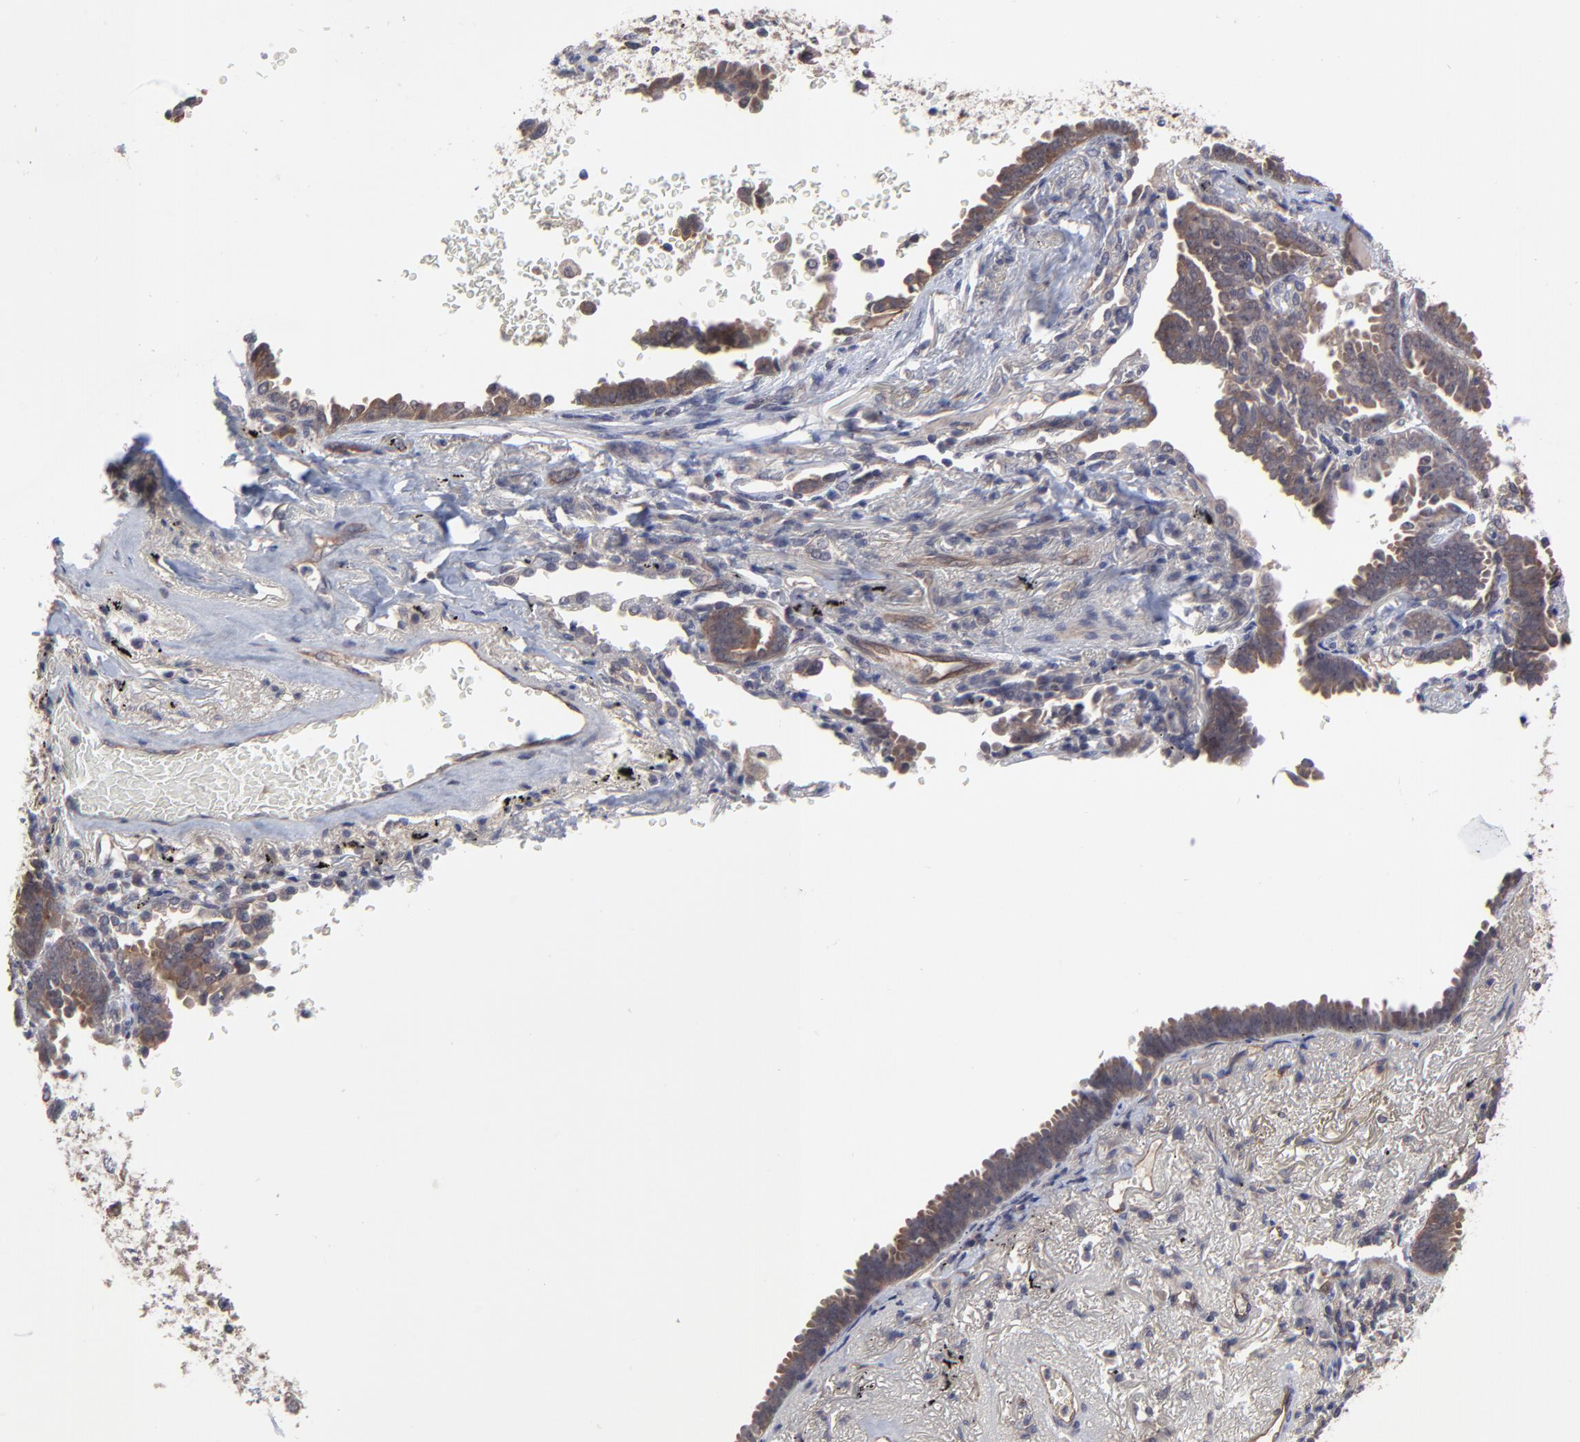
{"staining": {"intensity": "strong", "quantity": ">75%", "location": "cytoplasmic/membranous"}, "tissue": "lung cancer", "cell_type": "Tumor cells", "image_type": "cancer", "snomed": [{"axis": "morphology", "description": "Adenocarcinoma, NOS"}, {"axis": "topography", "description": "Lung"}], "caption": "High-magnification brightfield microscopy of lung cancer stained with DAB (3,3'-diaminobenzidine) (brown) and counterstained with hematoxylin (blue). tumor cells exhibit strong cytoplasmic/membranous staining is identified in about>75% of cells.", "gene": "ZNF780B", "patient": {"sex": "female", "age": 64}}